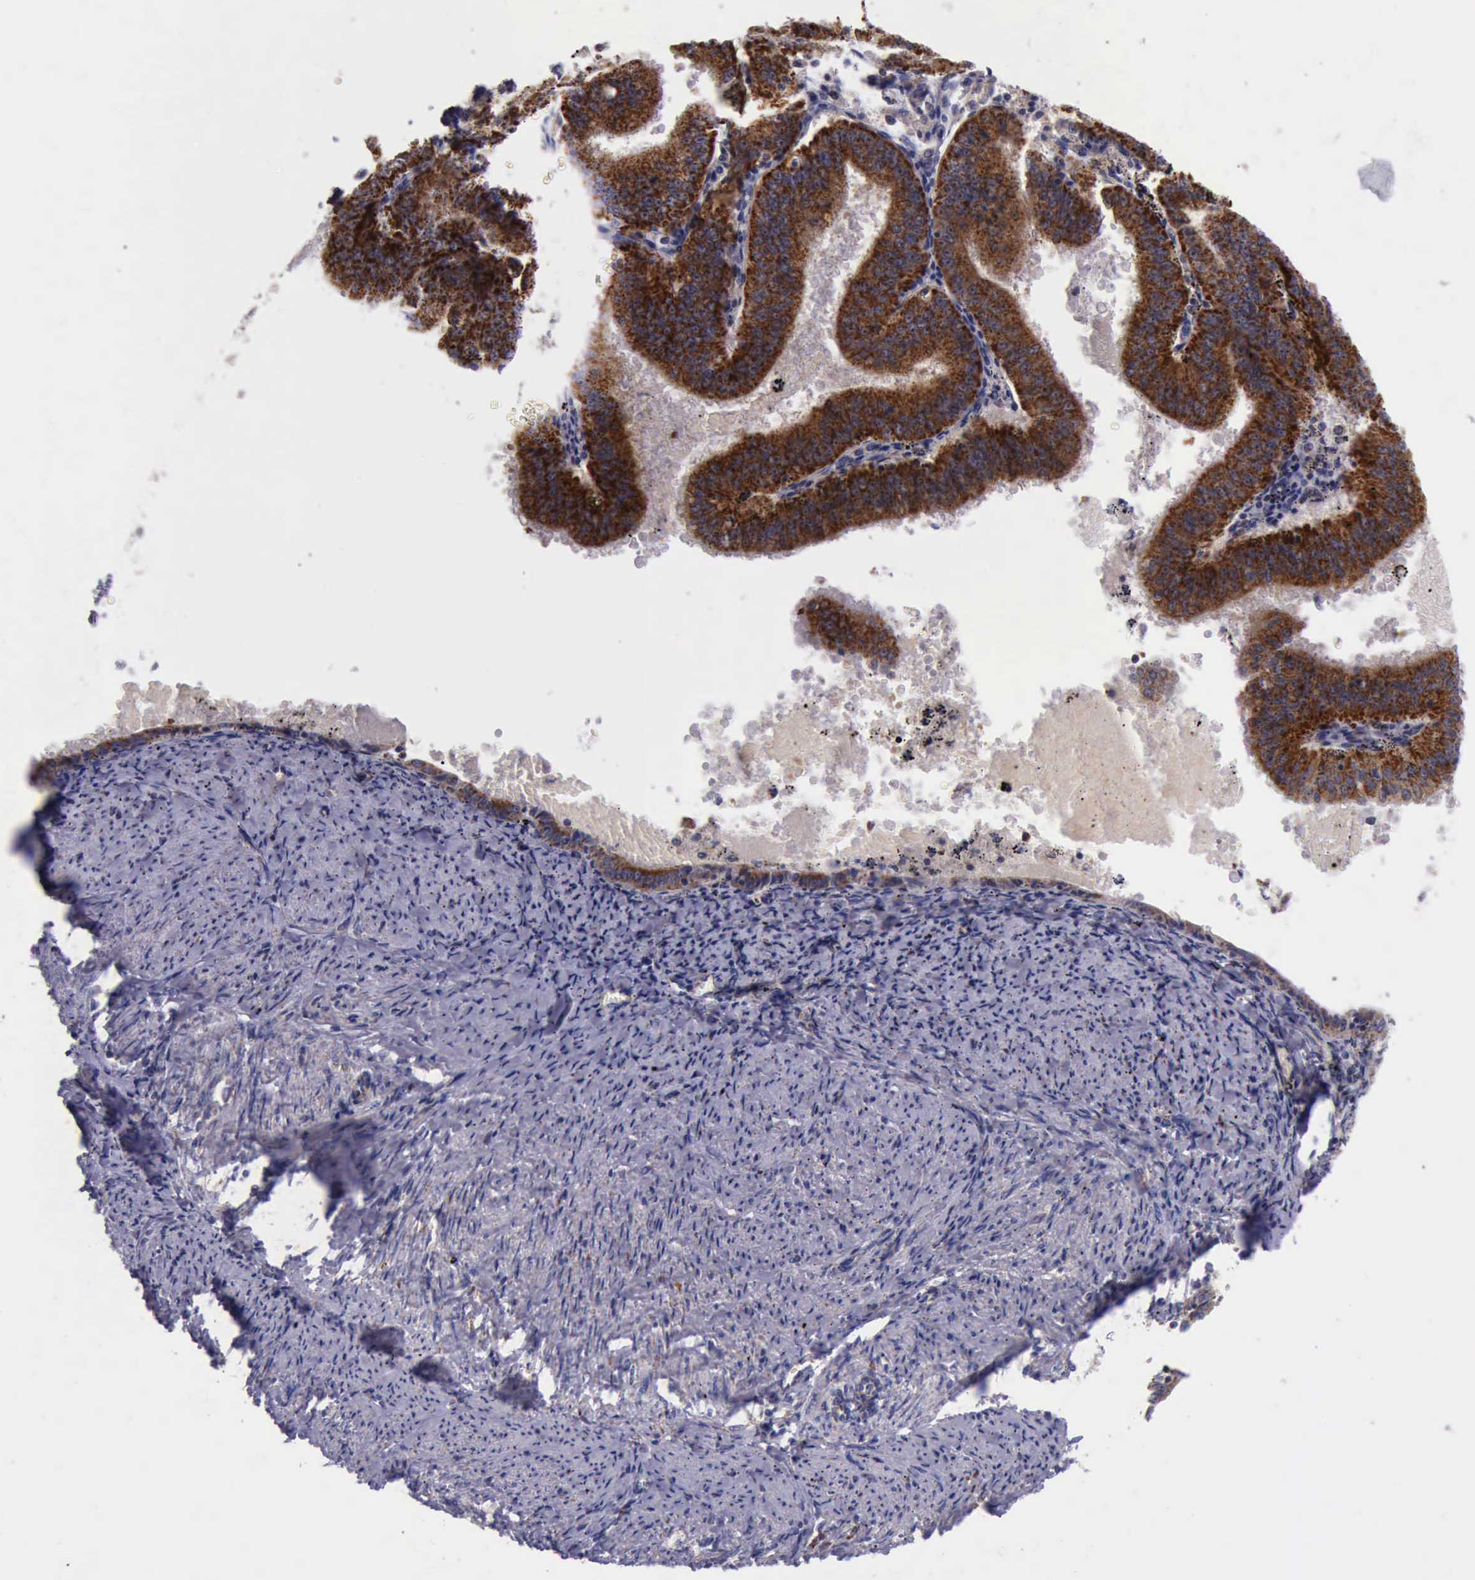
{"staining": {"intensity": "strong", "quantity": ">75%", "location": "cytoplasmic/membranous"}, "tissue": "endometrial cancer", "cell_type": "Tumor cells", "image_type": "cancer", "snomed": [{"axis": "morphology", "description": "Adenocarcinoma, NOS"}, {"axis": "topography", "description": "Endometrium"}], "caption": "The immunohistochemical stain highlights strong cytoplasmic/membranous staining in tumor cells of endometrial adenocarcinoma tissue.", "gene": "TXN2", "patient": {"sex": "female", "age": 66}}